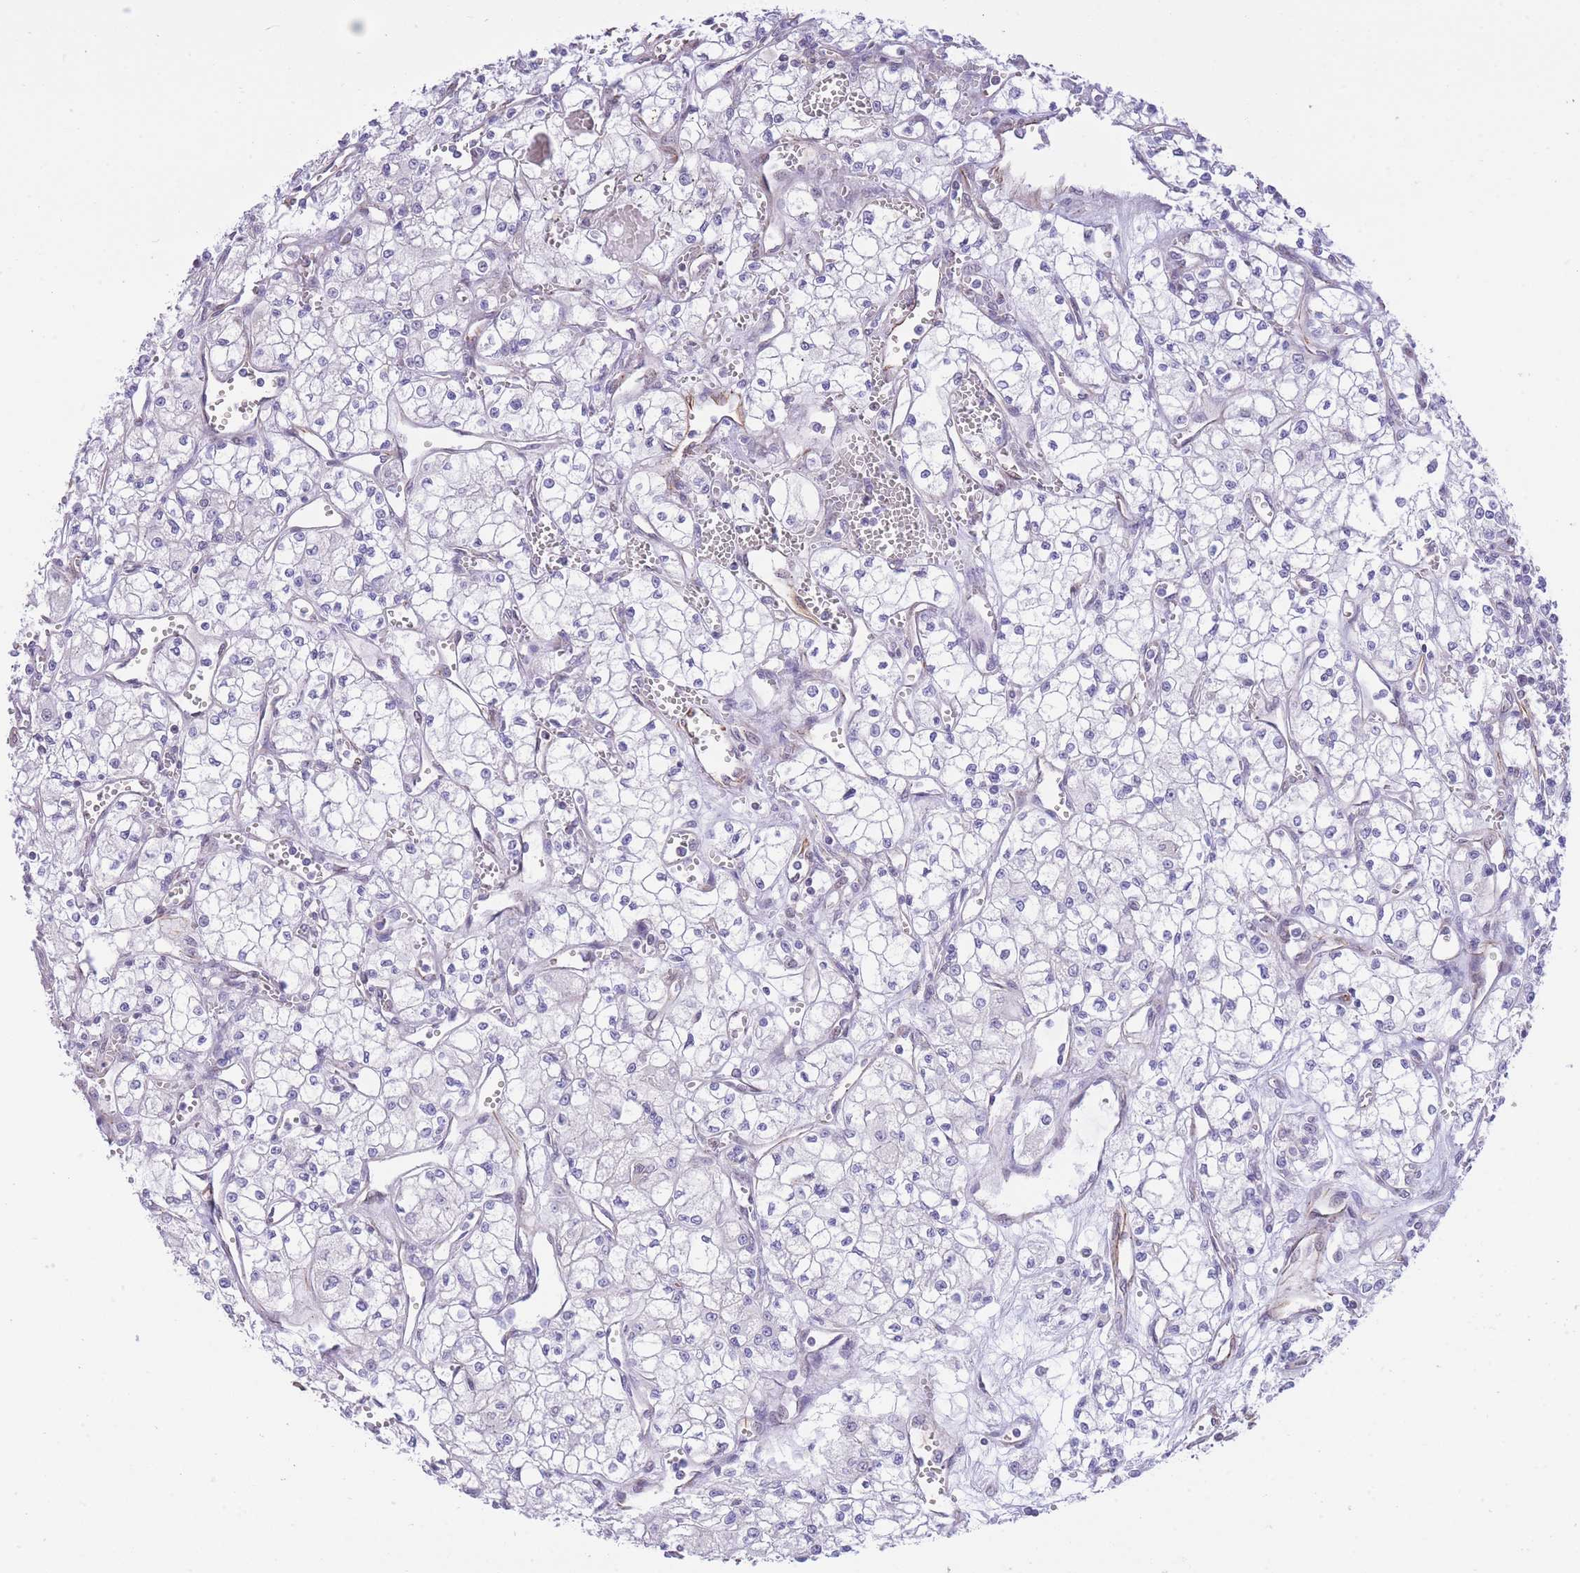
{"staining": {"intensity": "negative", "quantity": "none", "location": "none"}, "tissue": "renal cancer", "cell_type": "Tumor cells", "image_type": "cancer", "snomed": [{"axis": "morphology", "description": "Adenocarcinoma, NOS"}, {"axis": "topography", "description": "Kidney"}], "caption": "High power microscopy histopathology image of an immunohistochemistry micrograph of adenocarcinoma (renal), revealing no significant staining in tumor cells.", "gene": "PSG8", "patient": {"sex": "male", "age": 59}}